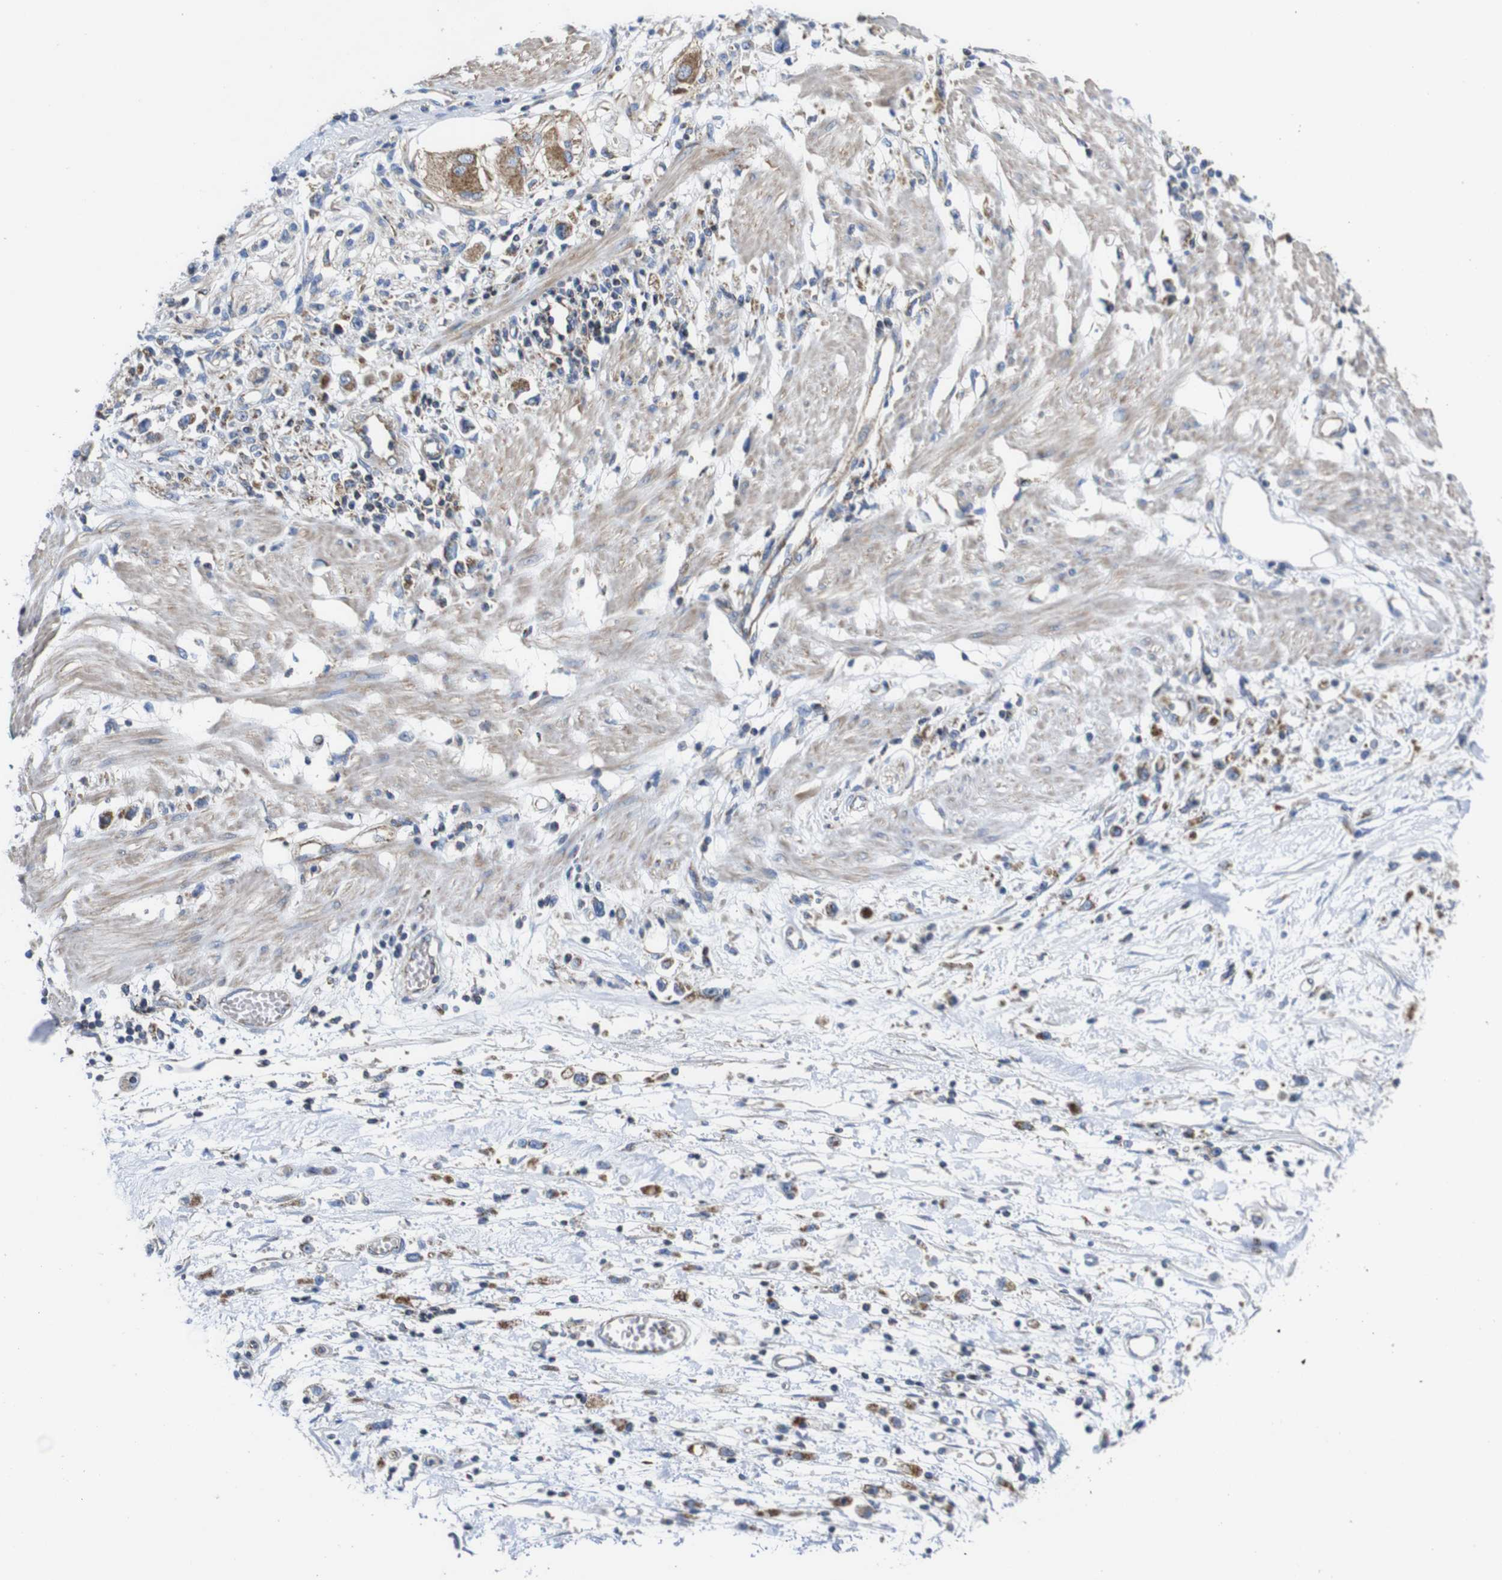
{"staining": {"intensity": "moderate", "quantity": ">75%", "location": "cytoplasmic/membranous"}, "tissue": "stomach cancer", "cell_type": "Tumor cells", "image_type": "cancer", "snomed": [{"axis": "morphology", "description": "Adenocarcinoma, NOS"}, {"axis": "topography", "description": "Stomach"}], "caption": "Protein staining shows moderate cytoplasmic/membranous positivity in about >75% of tumor cells in stomach cancer (adenocarcinoma). Immunohistochemistry stains the protein of interest in brown and the nuclei are stained blue.", "gene": "PDCD1LG2", "patient": {"sex": "female", "age": 59}}